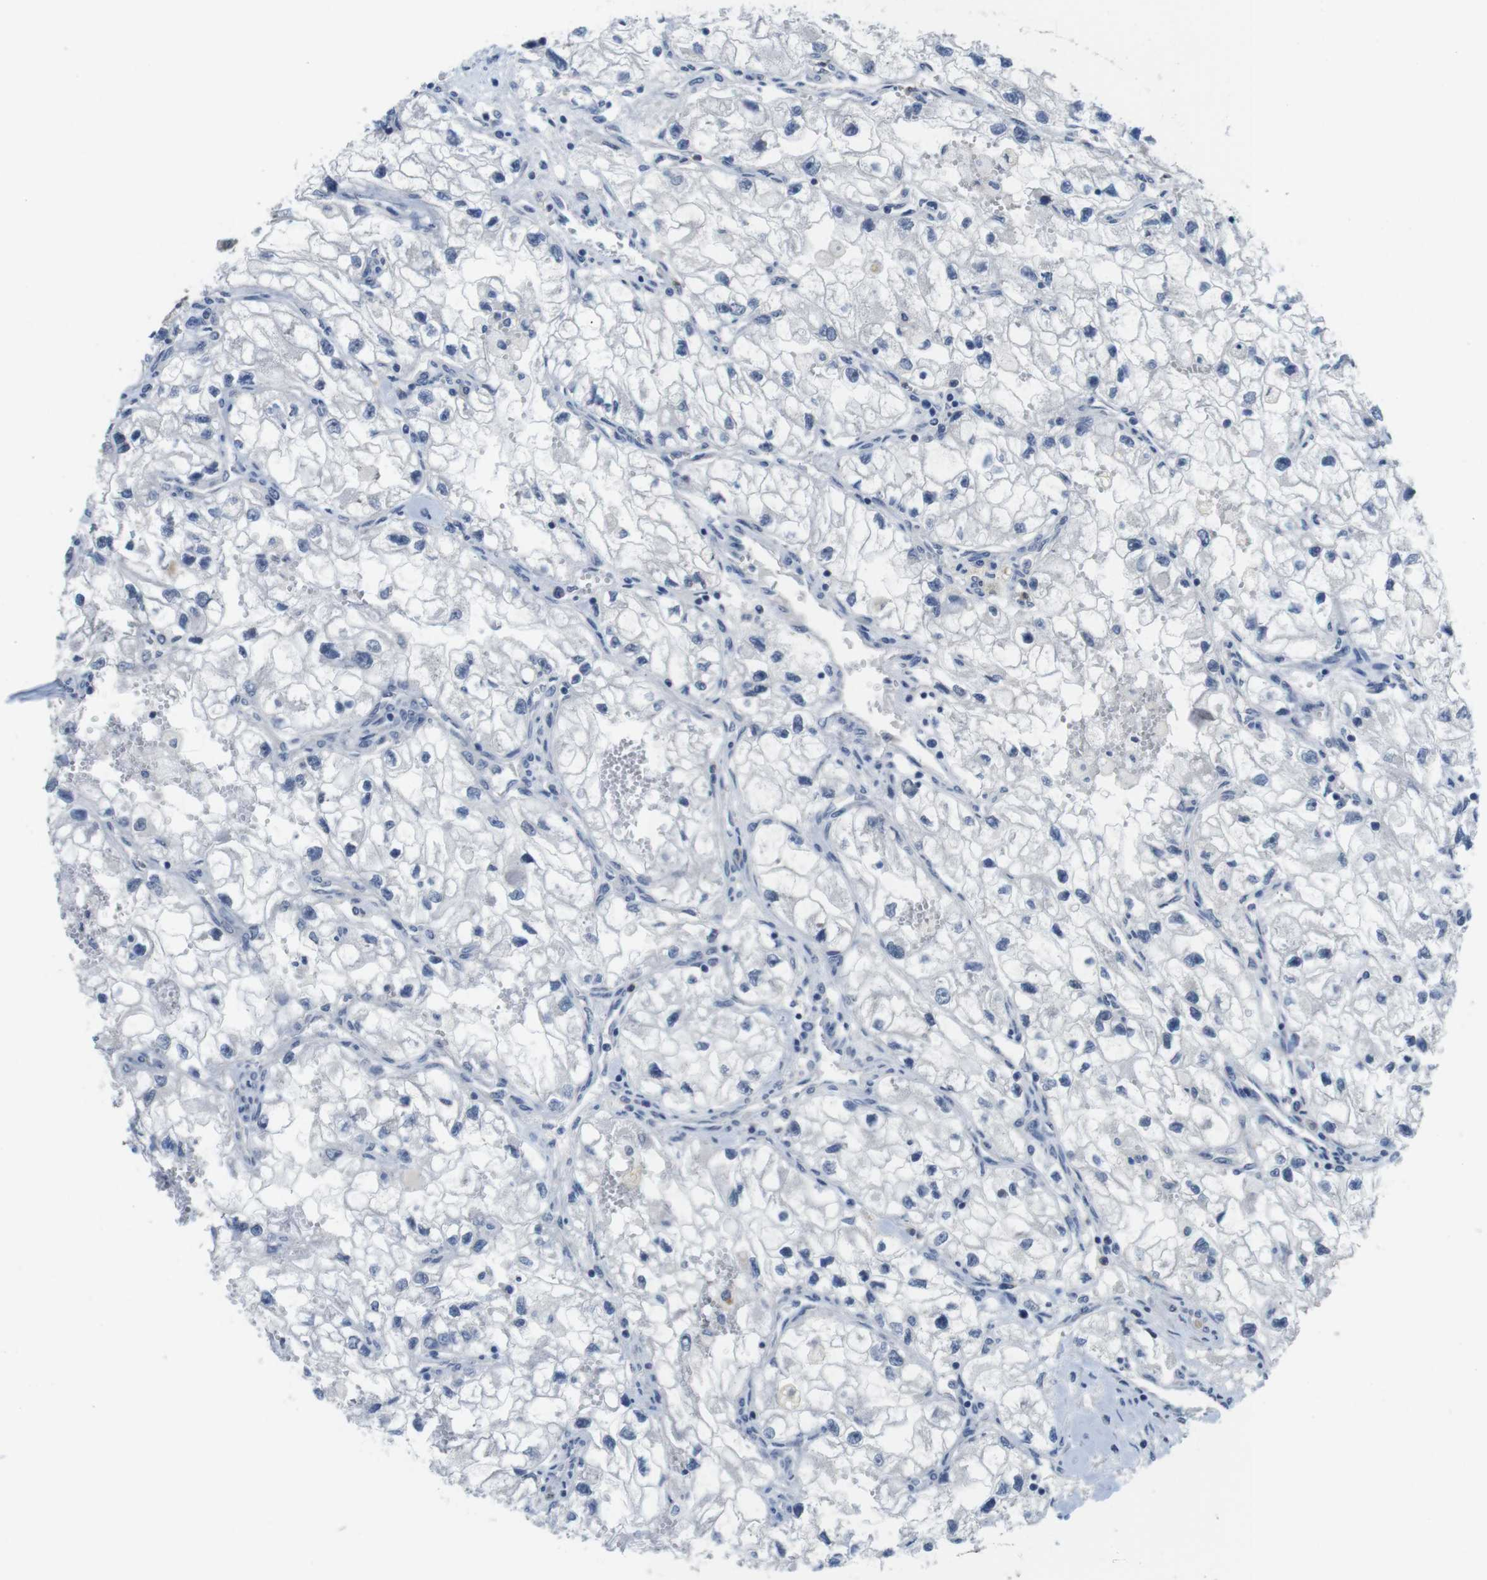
{"staining": {"intensity": "negative", "quantity": "none", "location": "none"}, "tissue": "renal cancer", "cell_type": "Tumor cells", "image_type": "cancer", "snomed": [{"axis": "morphology", "description": "Adenocarcinoma, NOS"}, {"axis": "topography", "description": "Kidney"}], "caption": "High power microscopy histopathology image of an IHC photomicrograph of renal adenocarcinoma, revealing no significant positivity in tumor cells.", "gene": "FADD", "patient": {"sex": "female", "age": 70}}